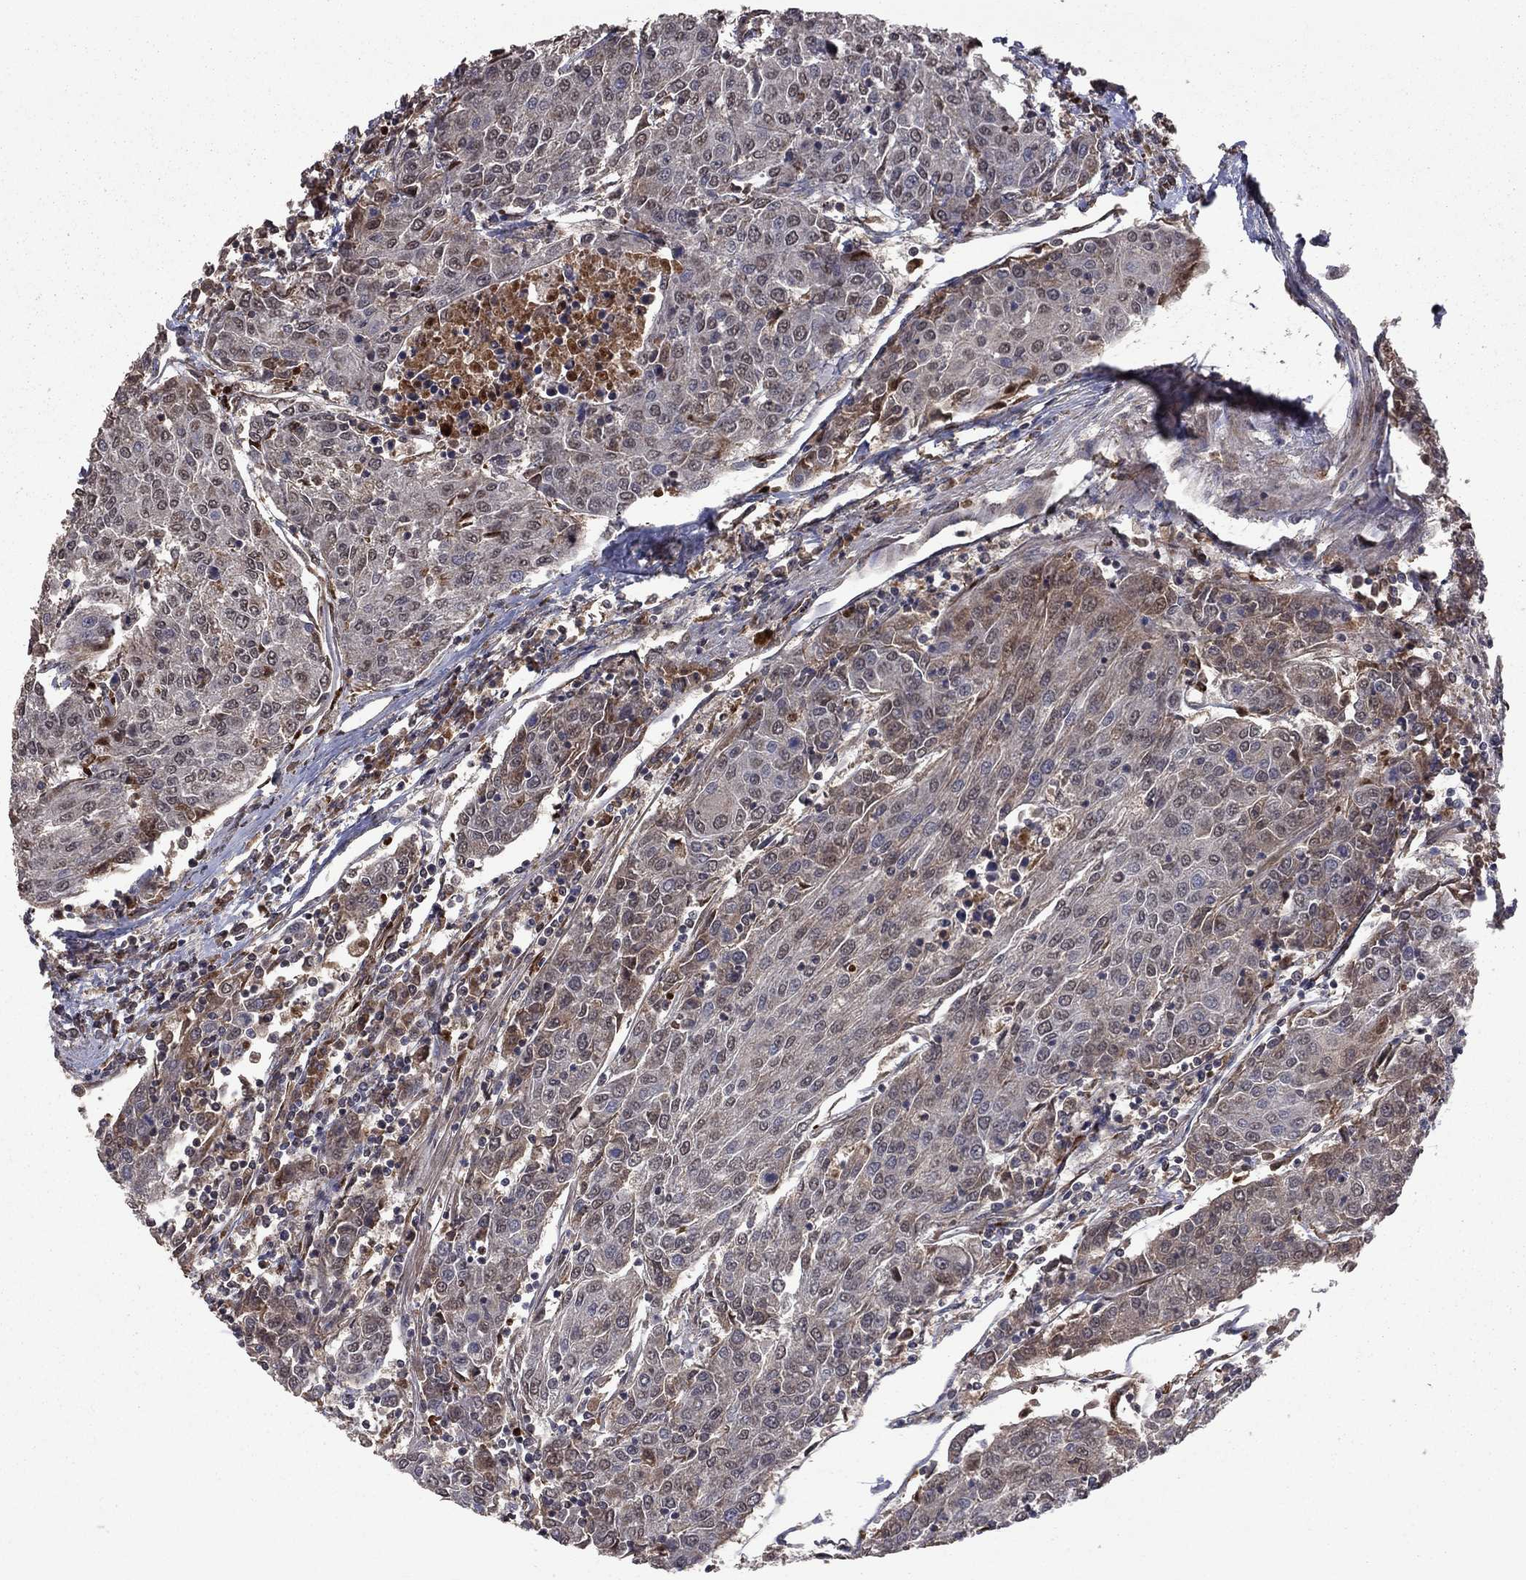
{"staining": {"intensity": "weak", "quantity": "<25%", "location": "cytoplasmic/membranous"}, "tissue": "urothelial cancer", "cell_type": "Tumor cells", "image_type": "cancer", "snomed": [{"axis": "morphology", "description": "Urothelial carcinoma, High grade"}, {"axis": "topography", "description": "Urinary bladder"}], "caption": "DAB (3,3'-diaminobenzidine) immunohistochemical staining of urothelial cancer demonstrates no significant positivity in tumor cells. (Brightfield microscopy of DAB (3,3'-diaminobenzidine) IHC at high magnification).", "gene": "COL18A1", "patient": {"sex": "female", "age": 85}}